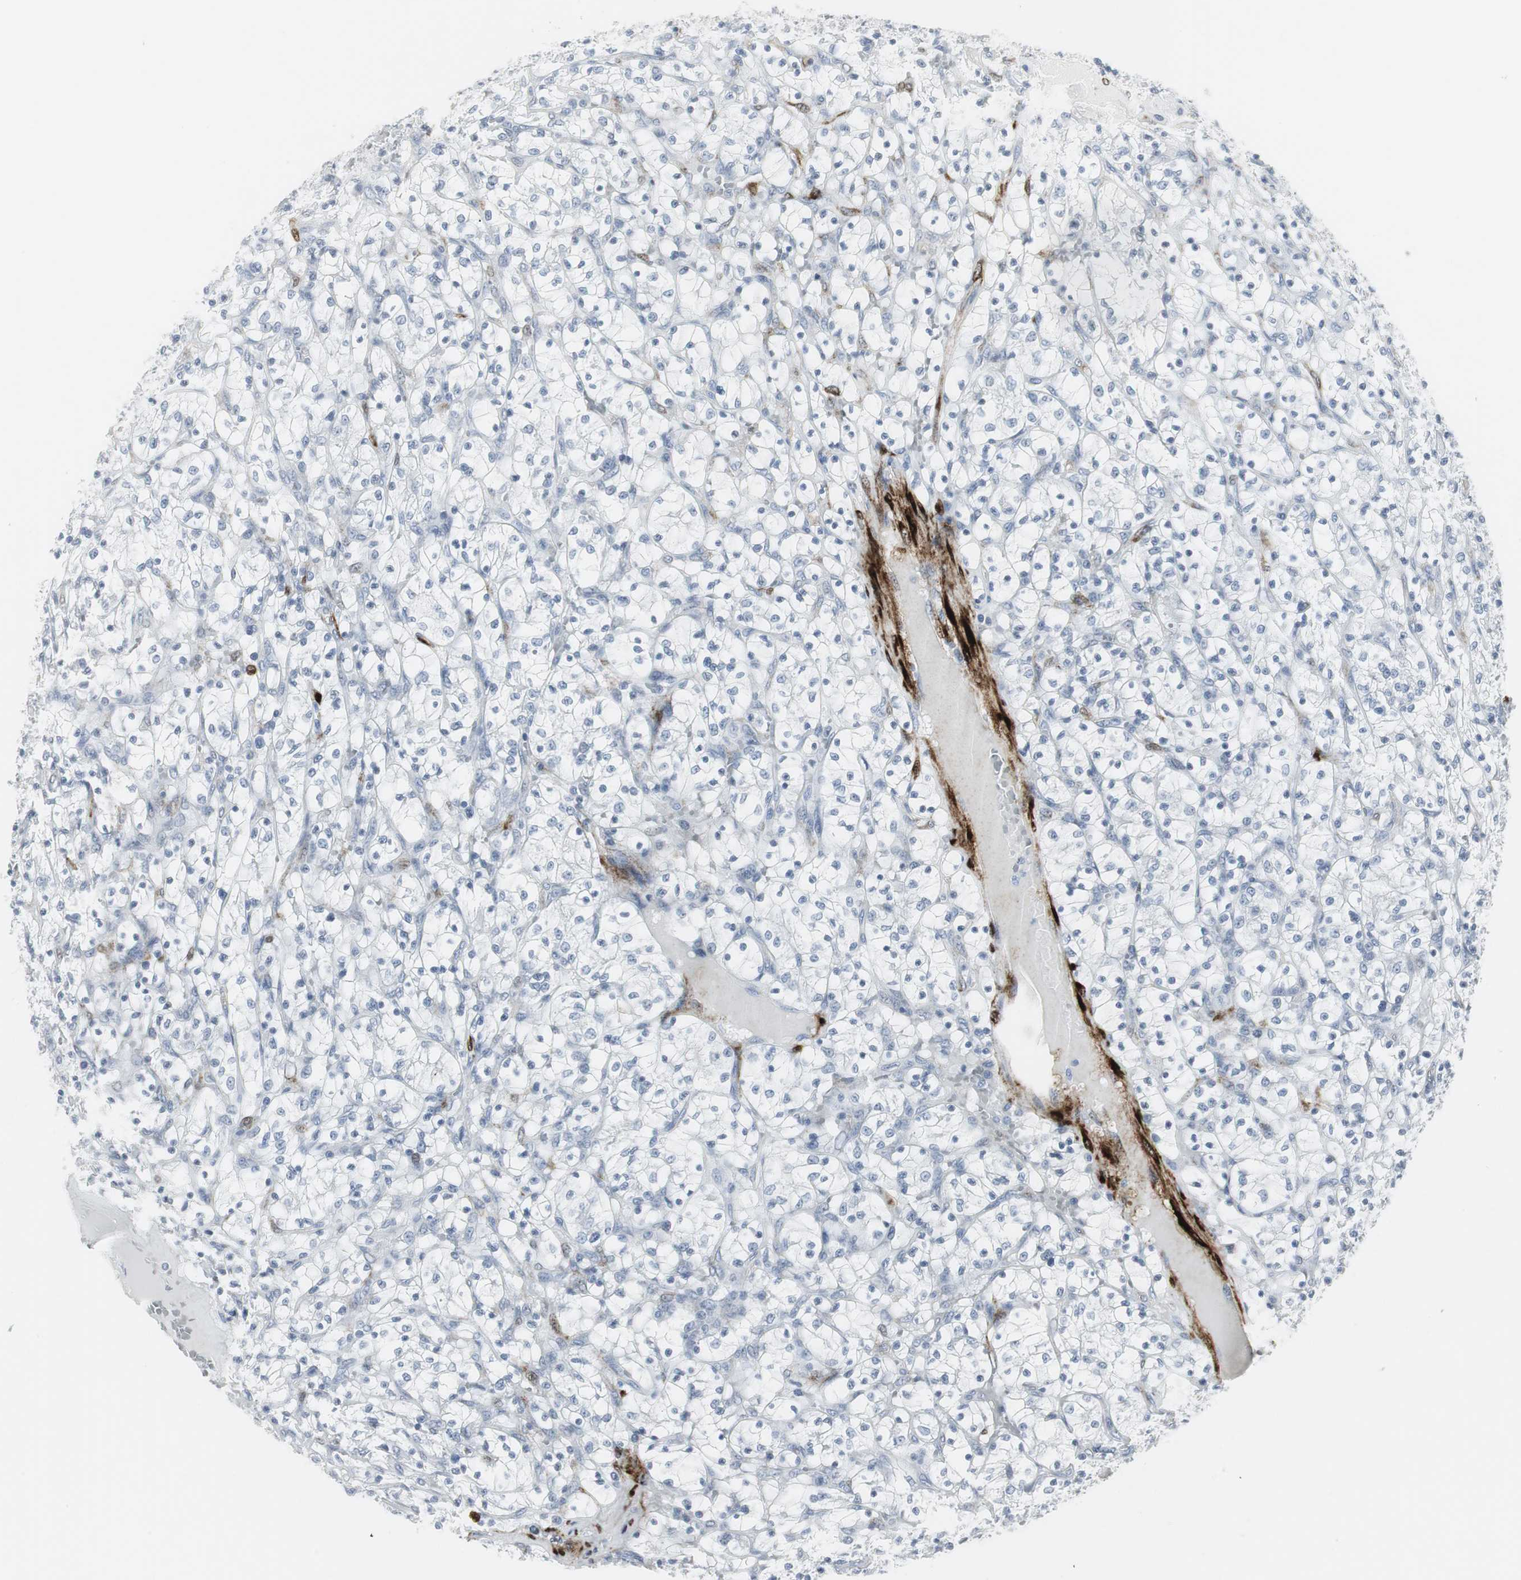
{"staining": {"intensity": "negative", "quantity": "none", "location": "none"}, "tissue": "renal cancer", "cell_type": "Tumor cells", "image_type": "cancer", "snomed": [{"axis": "morphology", "description": "Adenocarcinoma, NOS"}, {"axis": "topography", "description": "Kidney"}], "caption": "This is an immunohistochemistry (IHC) micrograph of adenocarcinoma (renal). There is no positivity in tumor cells.", "gene": "PPP1R14A", "patient": {"sex": "female", "age": 69}}